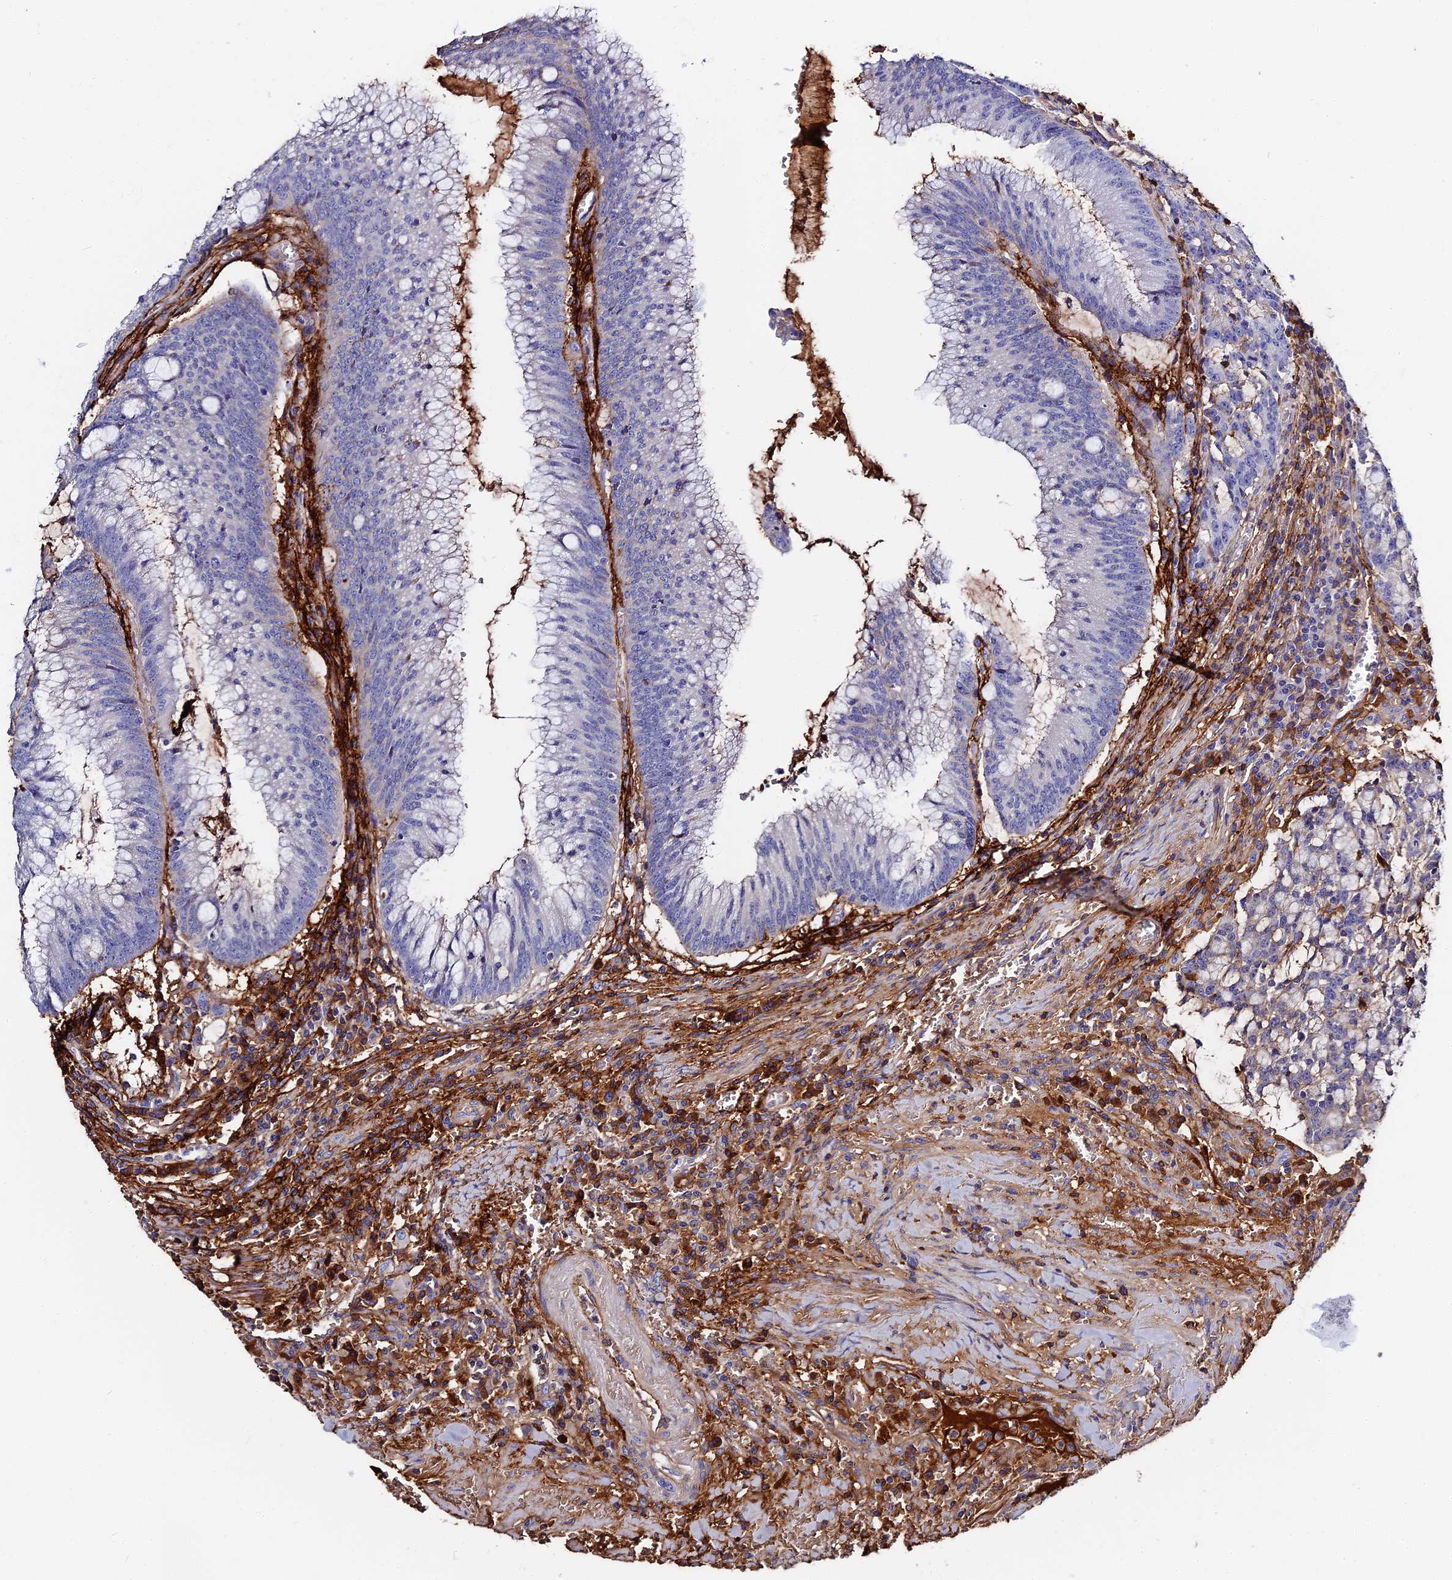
{"staining": {"intensity": "negative", "quantity": "none", "location": "none"}, "tissue": "colorectal cancer", "cell_type": "Tumor cells", "image_type": "cancer", "snomed": [{"axis": "morphology", "description": "Adenocarcinoma, NOS"}, {"axis": "topography", "description": "Rectum"}], "caption": "Immunohistochemistry (IHC) of adenocarcinoma (colorectal) demonstrates no expression in tumor cells.", "gene": "ITIH1", "patient": {"sex": "female", "age": 77}}